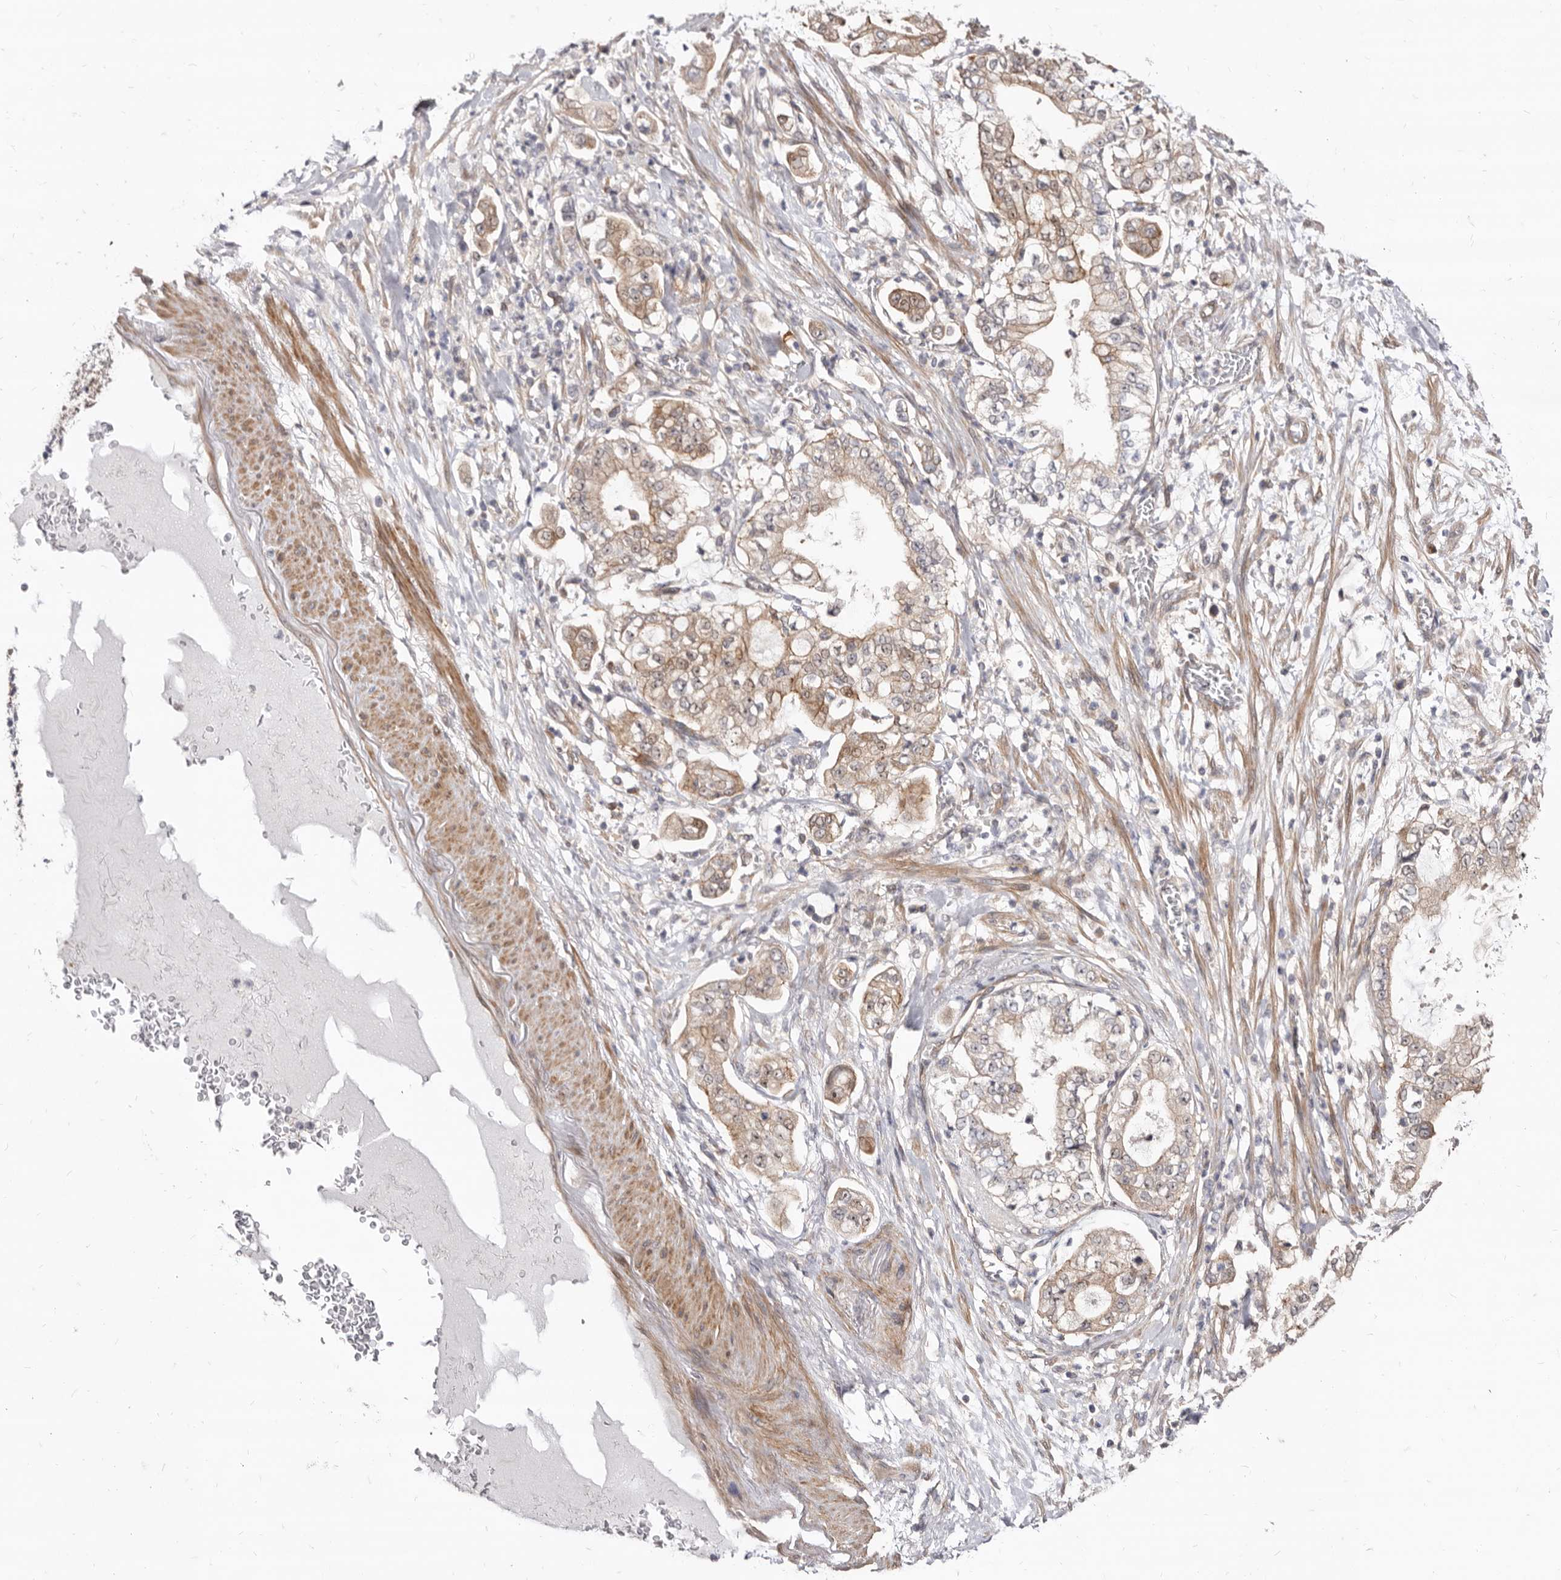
{"staining": {"intensity": "moderate", "quantity": "25%-75%", "location": "cytoplasmic/membranous"}, "tissue": "stomach cancer", "cell_type": "Tumor cells", "image_type": "cancer", "snomed": [{"axis": "morphology", "description": "Adenocarcinoma, NOS"}, {"axis": "topography", "description": "Stomach"}], "caption": "A micrograph of stomach cancer (adenocarcinoma) stained for a protein displays moderate cytoplasmic/membranous brown staining in tumor cells.", "gene": "GPATCH4", "patient": {"sex": "male", "age": 76}}